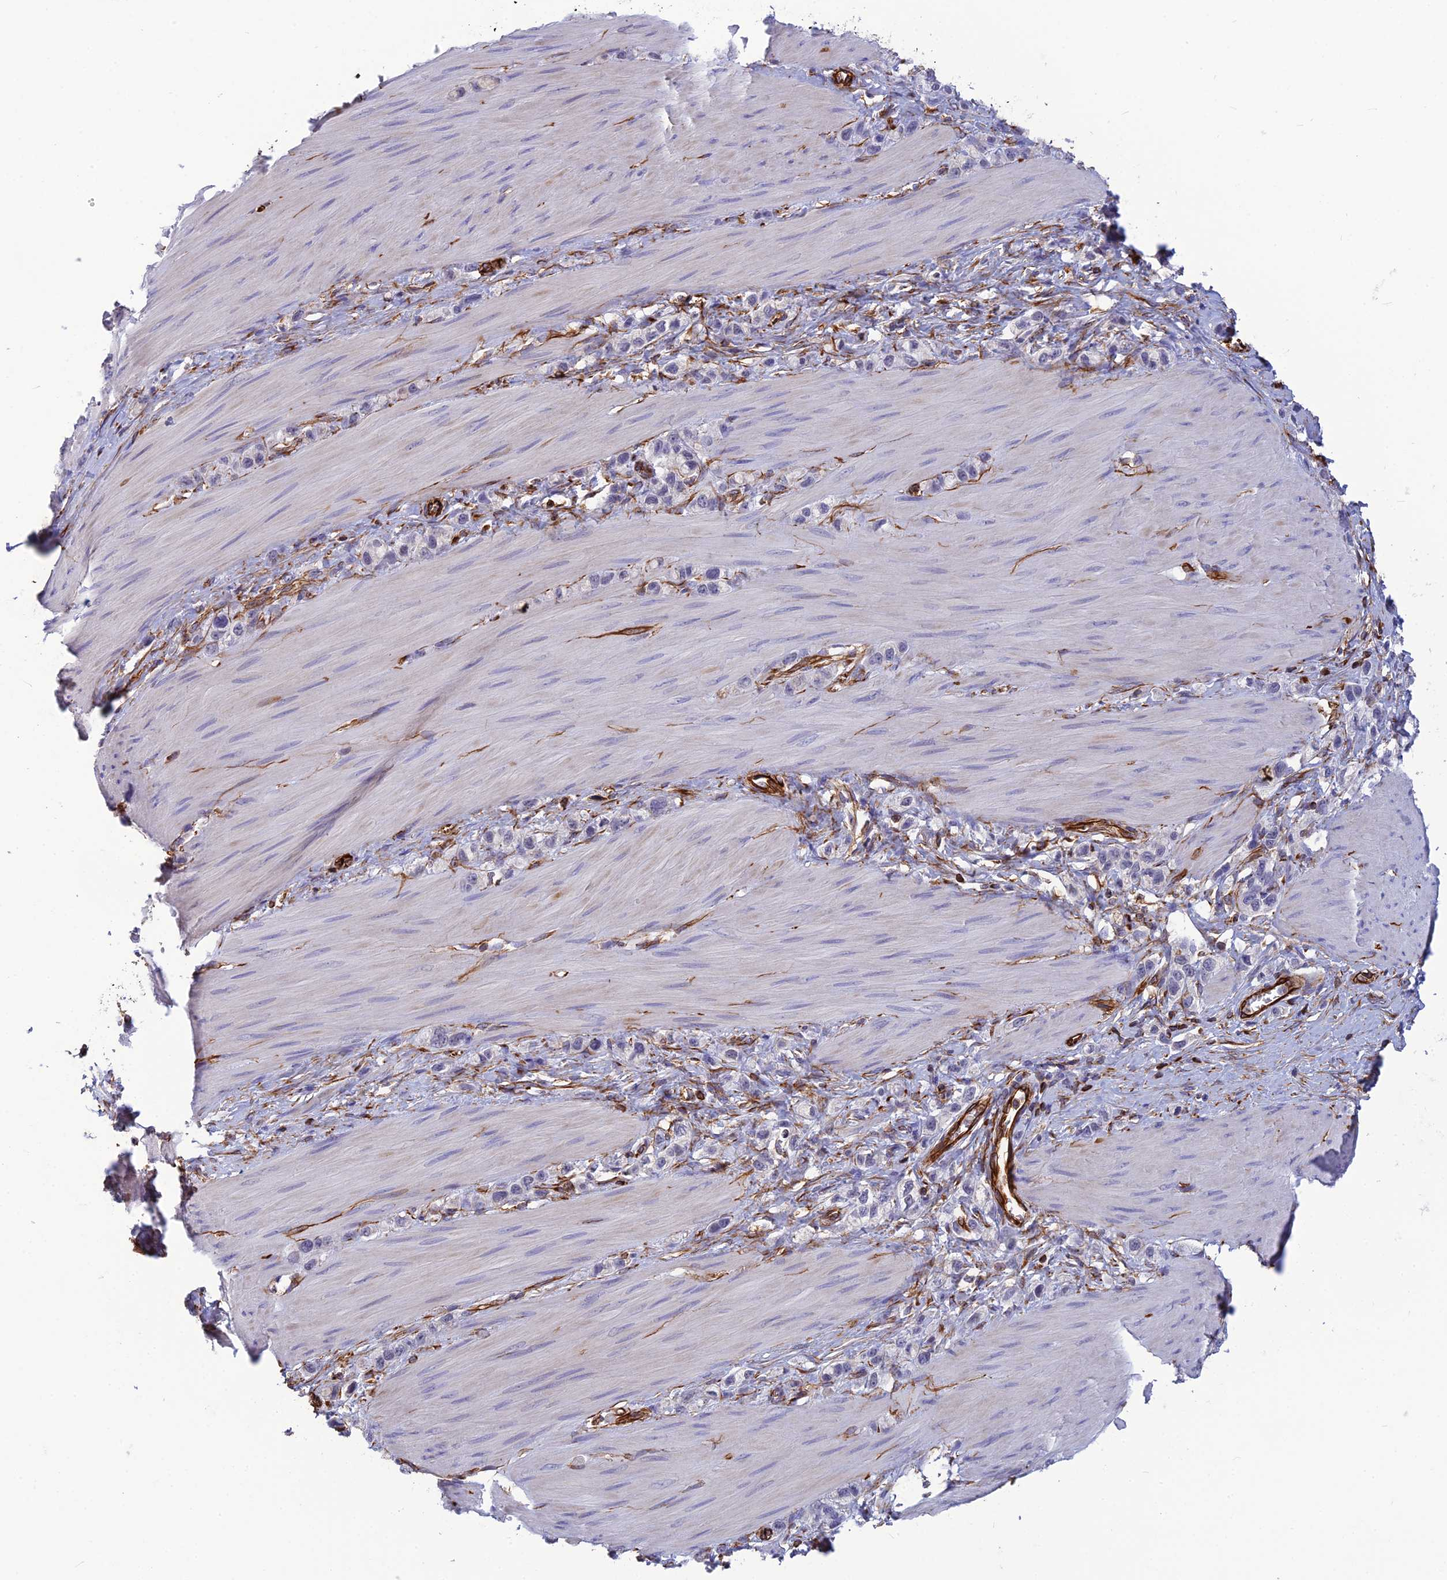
{"staining": {"intensity": "negative", "quantity": "none", "location": "none"}, "tissue": "stomach cancer", "cell_type": "Tumor cells", "image_type": "cancer", "snomed": [{"axis": "morphology", "description": "Adenocarcinoma, NOS"}, {"axis": "topography", "description": "Stomach"}], "caption": "DAB immunohistochemical staining of human adenocarcinoma (stomach) shows no significant positivity in tumor cells.", "gene": "FBXL20", "patient": {"sex": "female", "age": 65}}